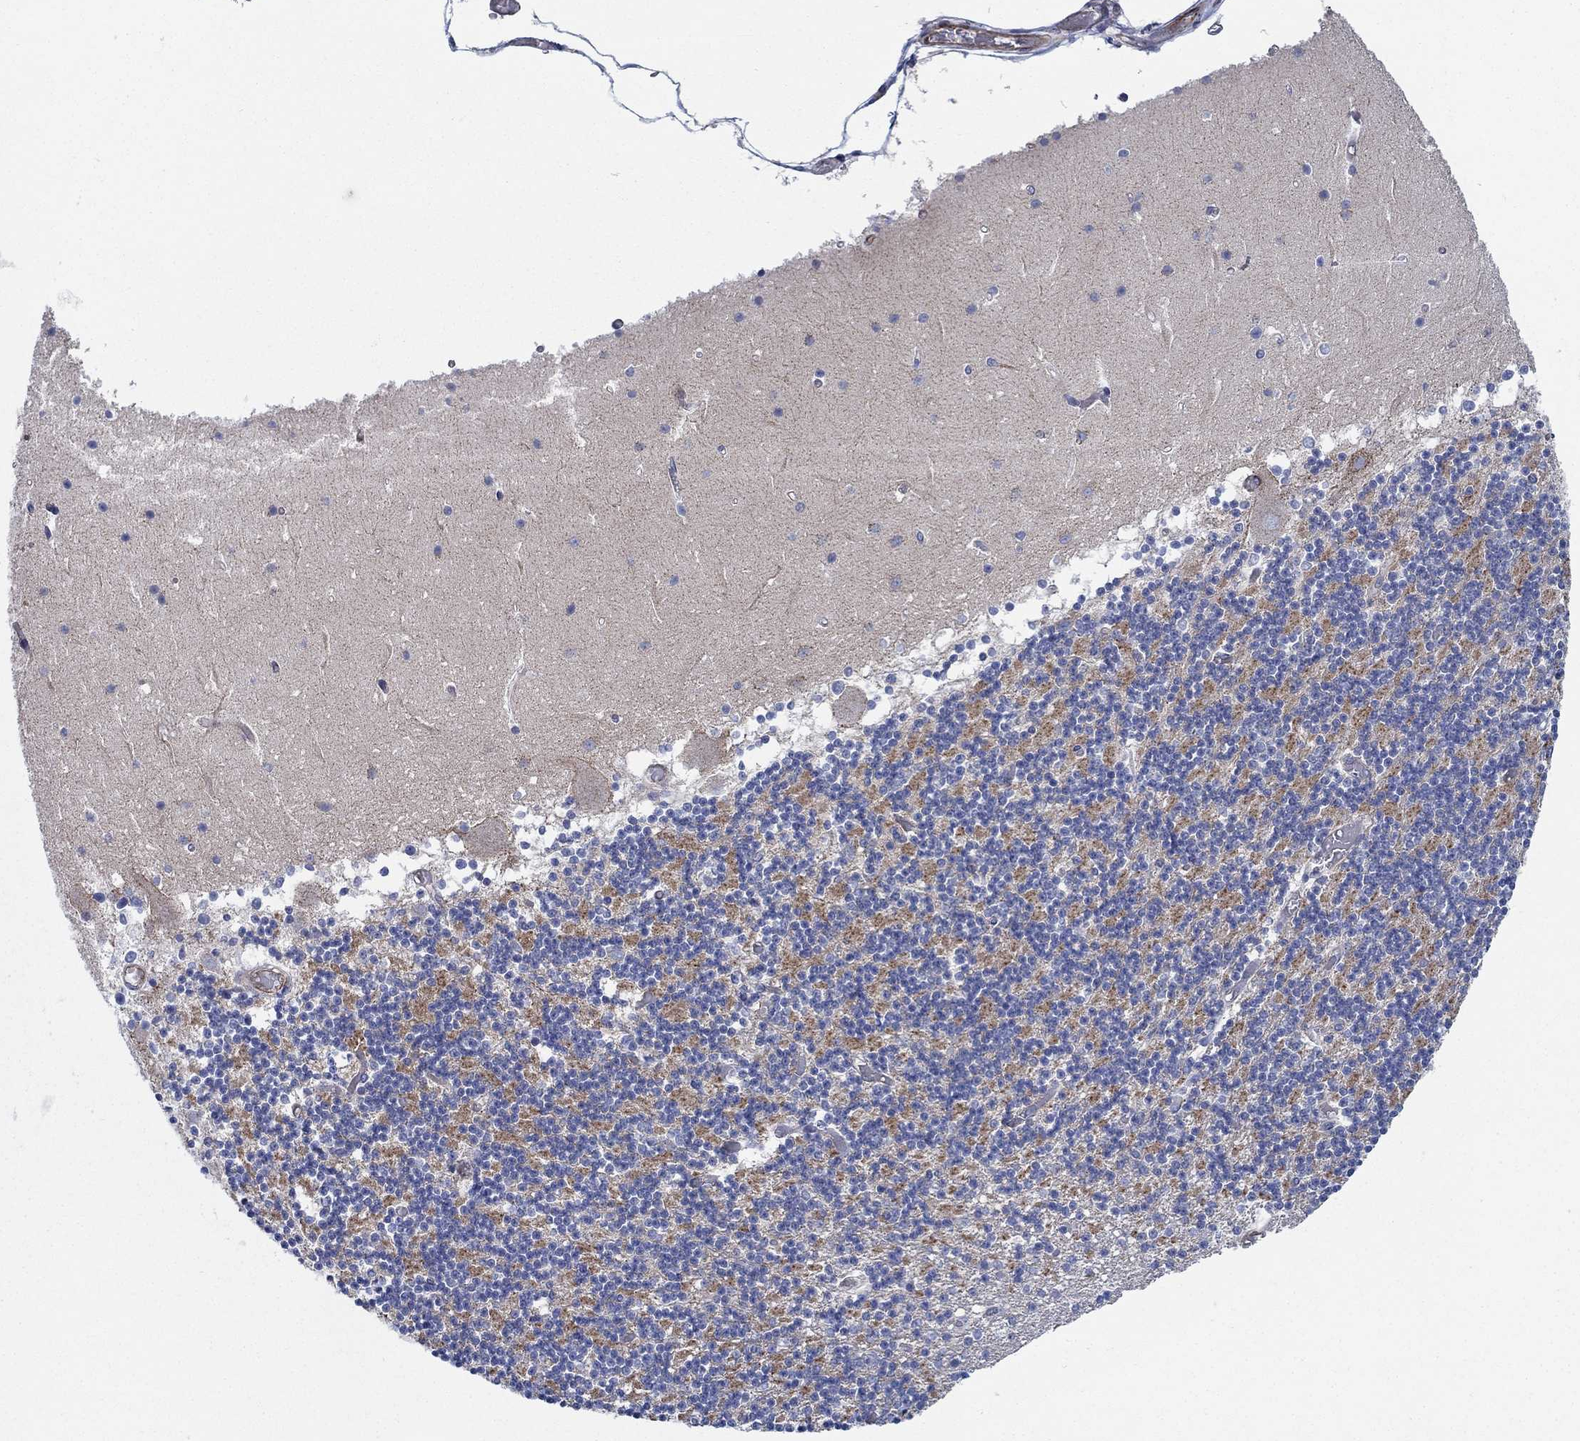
{"staining": {"intensity": "negative", "quantity": "none", "location": "none"}, "tissue": "cerebellum", "cell_type": "Cells in granular layer", "image_type": "normal", "snomed": [{"axis": "morphology", "description": "Normal tissue, NOS"}, {"axis": "topography", "description": "Cerebellum"}], "caption": "High power microscopy image of an IHC micrograph of normal cerebellum, revealing no significant staining in cells in granular layer. The staining was performed using DAB (3,3'-diaminobenzidine) to visualize the protein expression in brown, while the nuclei were stained in blue with hematoxylin (Magnification: 20x).", "gene": "FMN1", "patient": {"sex": "female", "age": 28}}